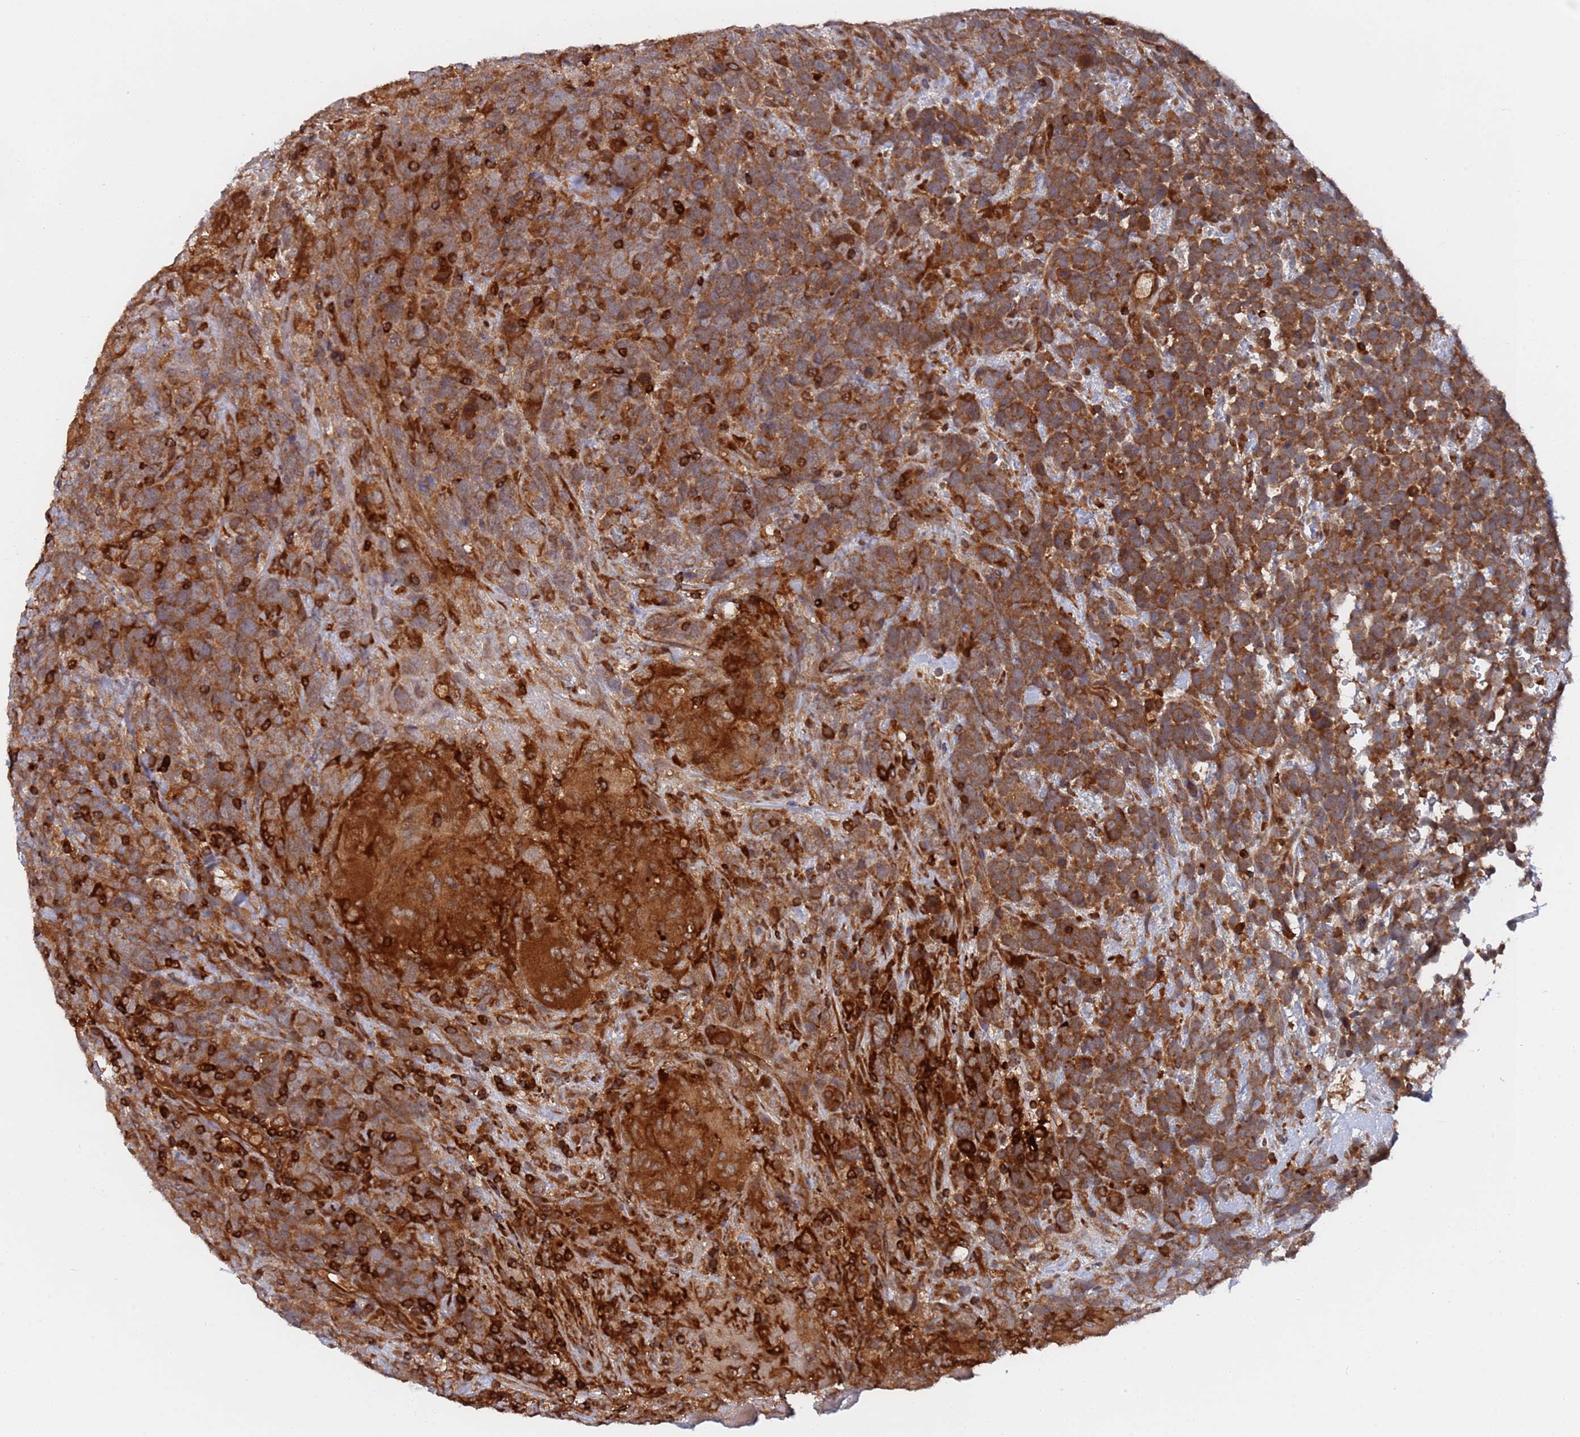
{"staining": {"intensity": "strong", "quantity": ">75%", "location": "cytoplasmic/membranous"}, "tissue": "urothelial cancer", "cell_type": "Tumor cells", "image_type": "cancer", "snomed": [{"axis": "morphology", "description": "Urothelial carcinoma, High grade"}, {"axis": "topography", "description": "Urinary bladder"}], "caption": "Protein staining displays strong cytoplasmic/membranous staining in about >75% of tumor cells in urothelial cancer.", "gene": "DDX60", "patient": {"sex": "female", "age": 82}}